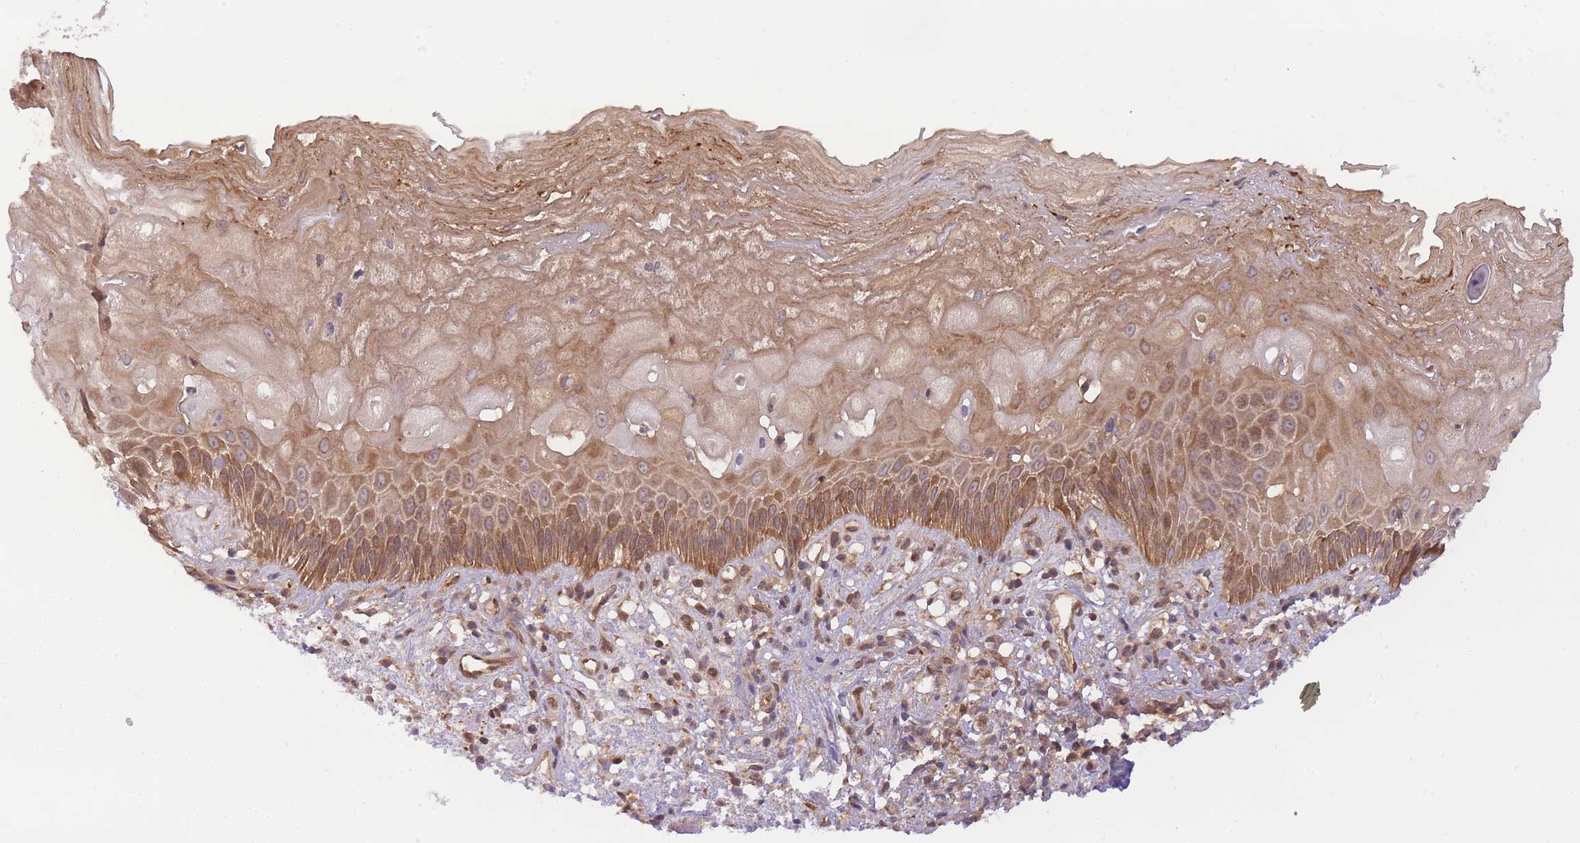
{"staining": {"intensity": "moderate", "quantity": "25%-75%", "location": "cytoplasmic/membranous"}, "tissue": "esophagus", "cell_type": "Squamous epithelial cells", "image_type": "normal", "snomed": [{"axis": "morphology", "description": "Normal tissue, NOS"}, {"axis": "topography", "description": "Esophagus"}], "caption": "Protein staining of benign esophagus exhibits moderate cytoplasmic/membranous positivity in approximately 25%-75% of squamous epithelial cells. The staining was performed using DAB to visualize the protein expression in brown, while the nuclei were stained in blue with hematoxylin (Magnification: 20x).", "gene": "PREP", "patient": {"sex": "male", "age": 60}}